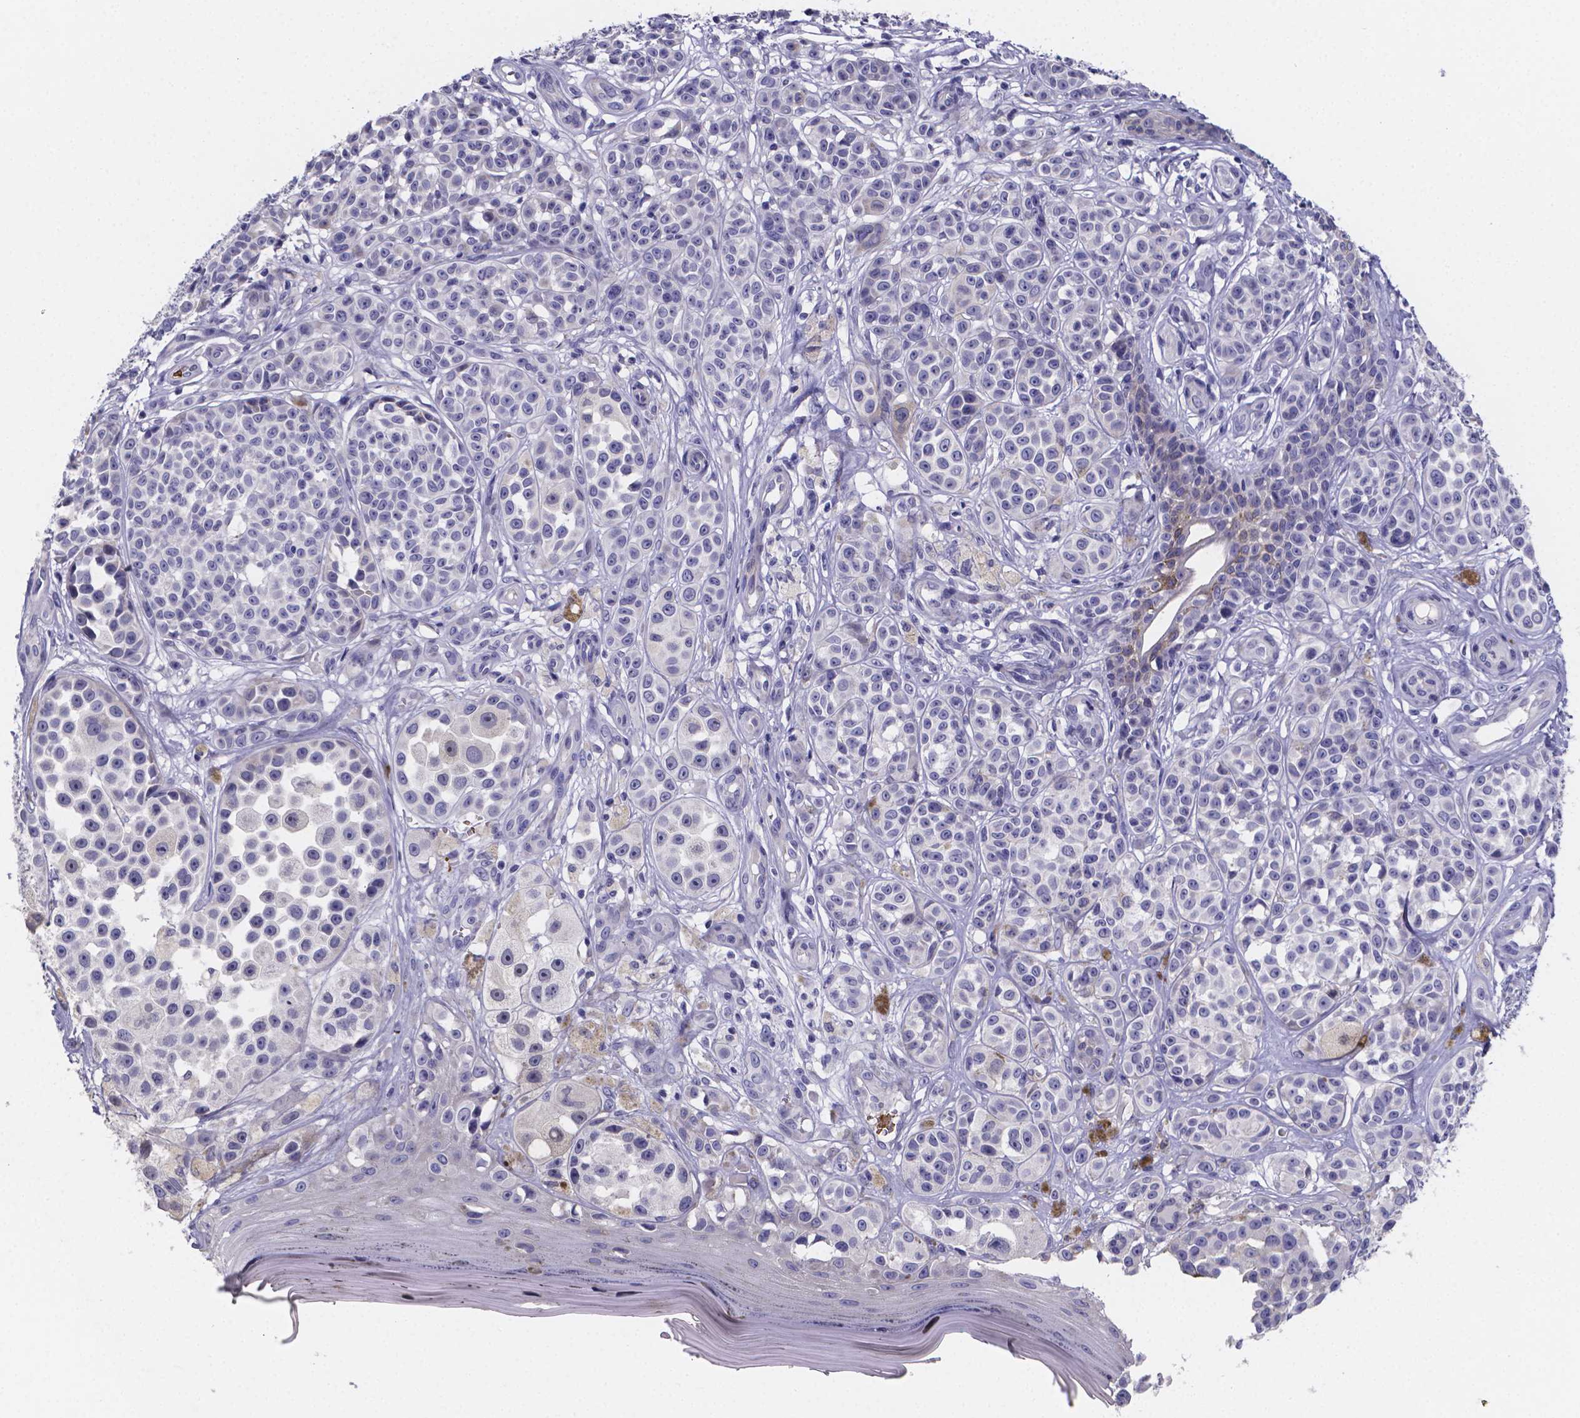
{"staining": {"intensity": "negative", "quantity": "none", "location": "none"}, "tissue": "melanoma", "cell_type": "Tumor cells", "image_type": "cancer", "snomed": [{"axis": "morphology", "description": "Malignant melanoma, NOS"}, {"axis": "topography", "description": "Skin"}], "caption": "Immunohistochemistry (IHC) histopathology image of human malignant melanoma stained for a protein (brown), which exhibits no staining in tumor cells.", "gene": "GABRA3", "patient": {"sex": "female", "age": 90}}